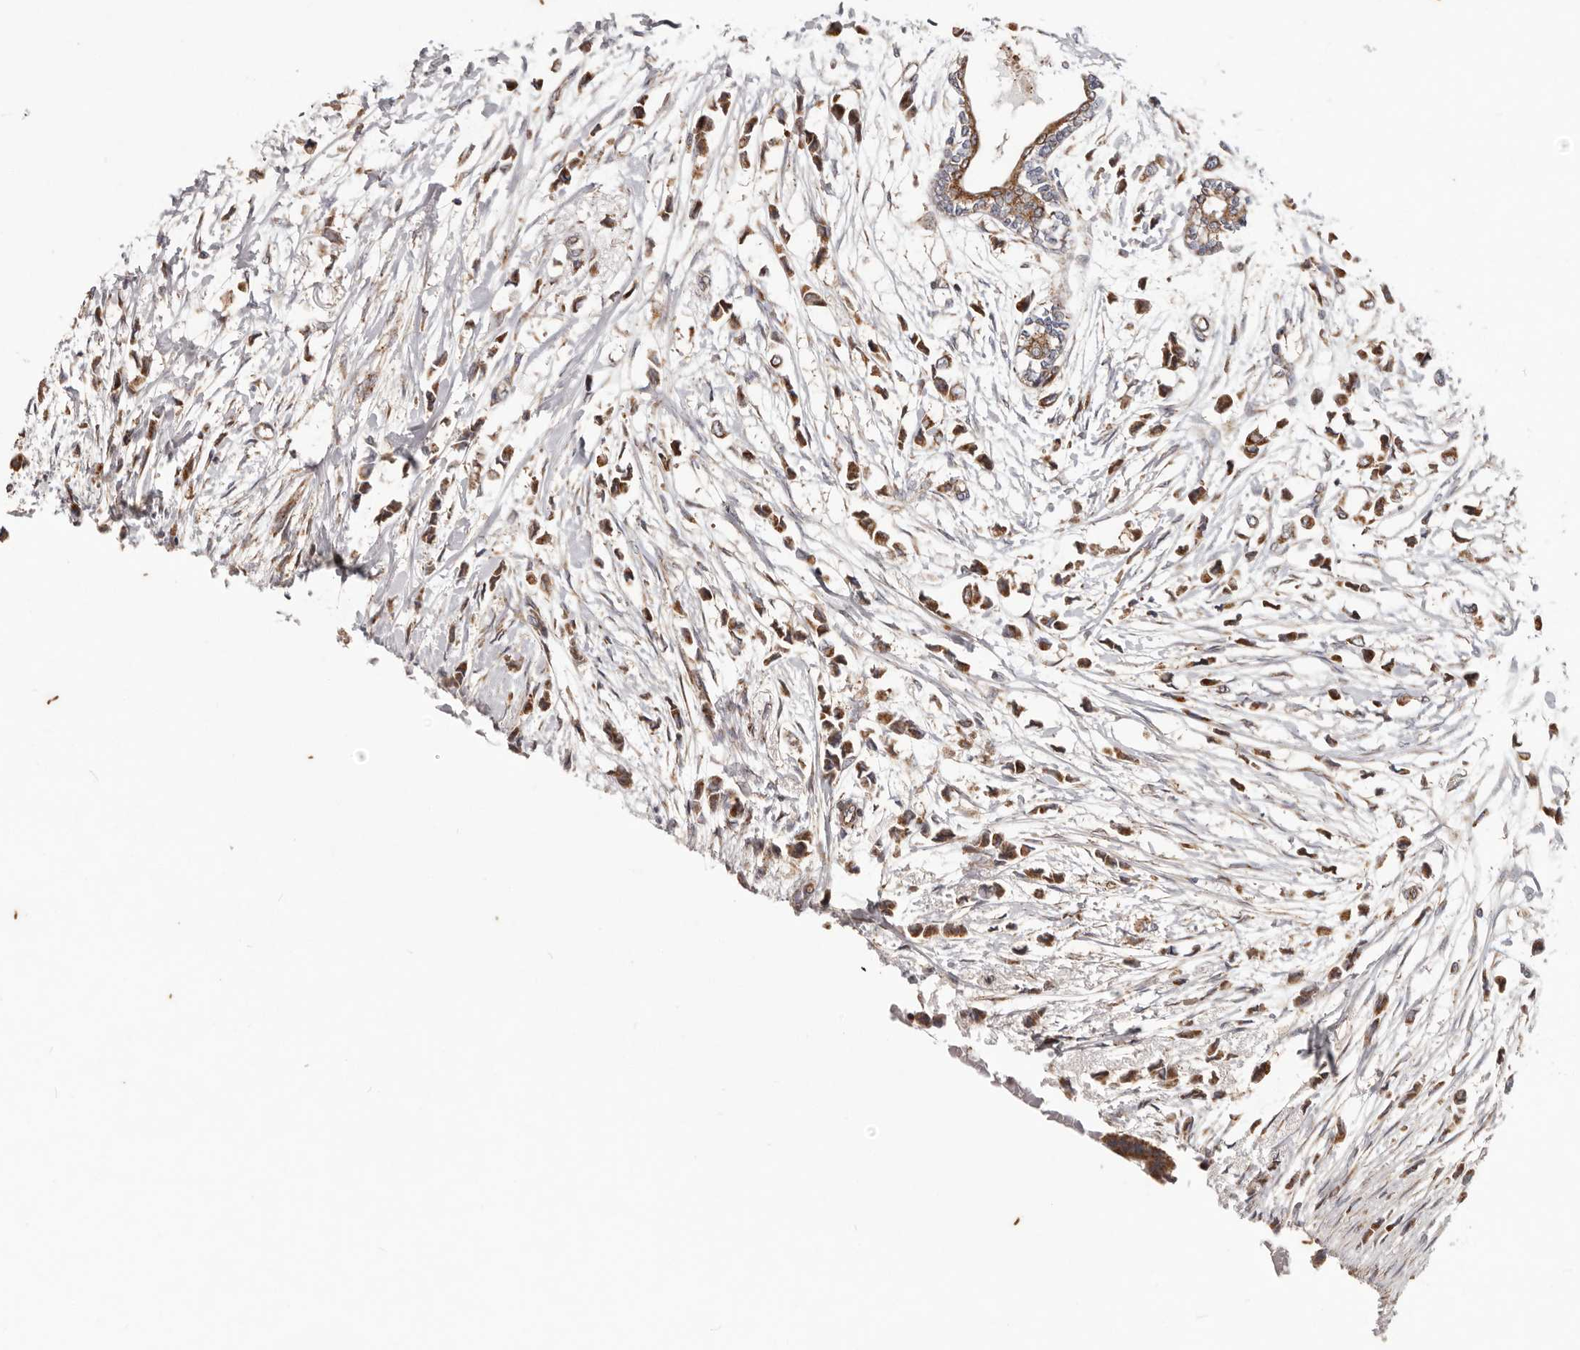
{"staining": {"intensity": "strong", "quantity": ">75%", "location": "cytoplasmic/membranous"}, "tissue": "breast cancer", "cell_type": "Tumor cells", "image_type": "cancer", "snomed": [{"axis": "morphology", "description": "Lobular carcinoma"}, {"axis": "topography", "description": "Breast"}], "caption": "Human breast lobular carcinoma stained with a protein marker reveals strong staining in tumor cells.", "gene": "MRPS10", "patient": {"sex": "female", "age": 51}}